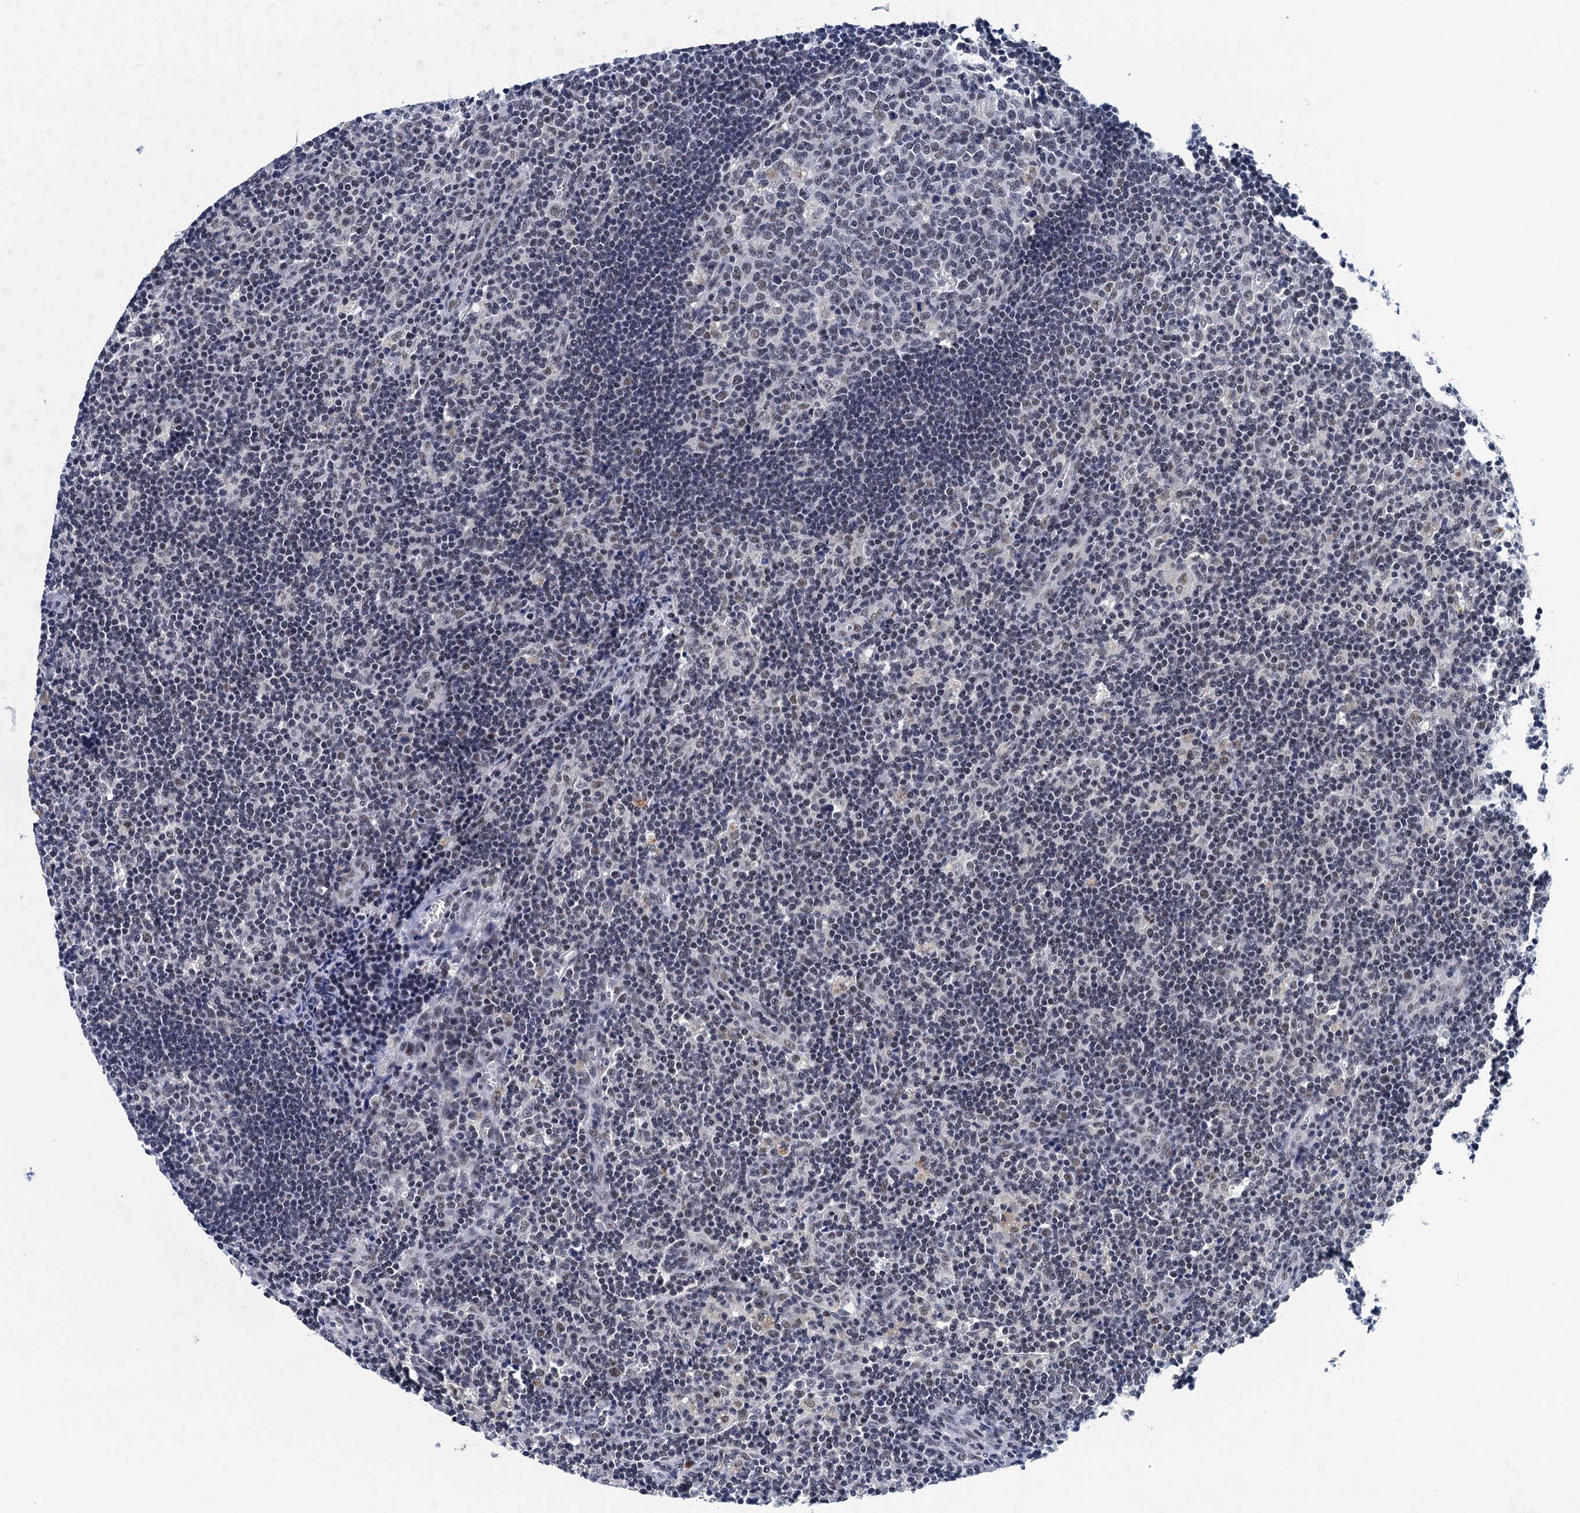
{"staining": {"intensity": "weak", "quantity": "25%-75%", "location": "nuclear"}, "tissue": "lymph node", "cell_type": "Germinal center cells", "image_type": "normal", "snomed": [{"axis": "morphology", "description": "Normal tissue, NOS"}, {"axis": "topography", "description": "Lymph node"}], "caption": "High-power microscopy captured an immunohistochemistry (IHC) micrograph of normal lymph node, revealing weak nuclear expression in about 25%-75% of germinal center cells.", "gene": "FNBP4", "patient": {"sex": "male", "age": 58}}